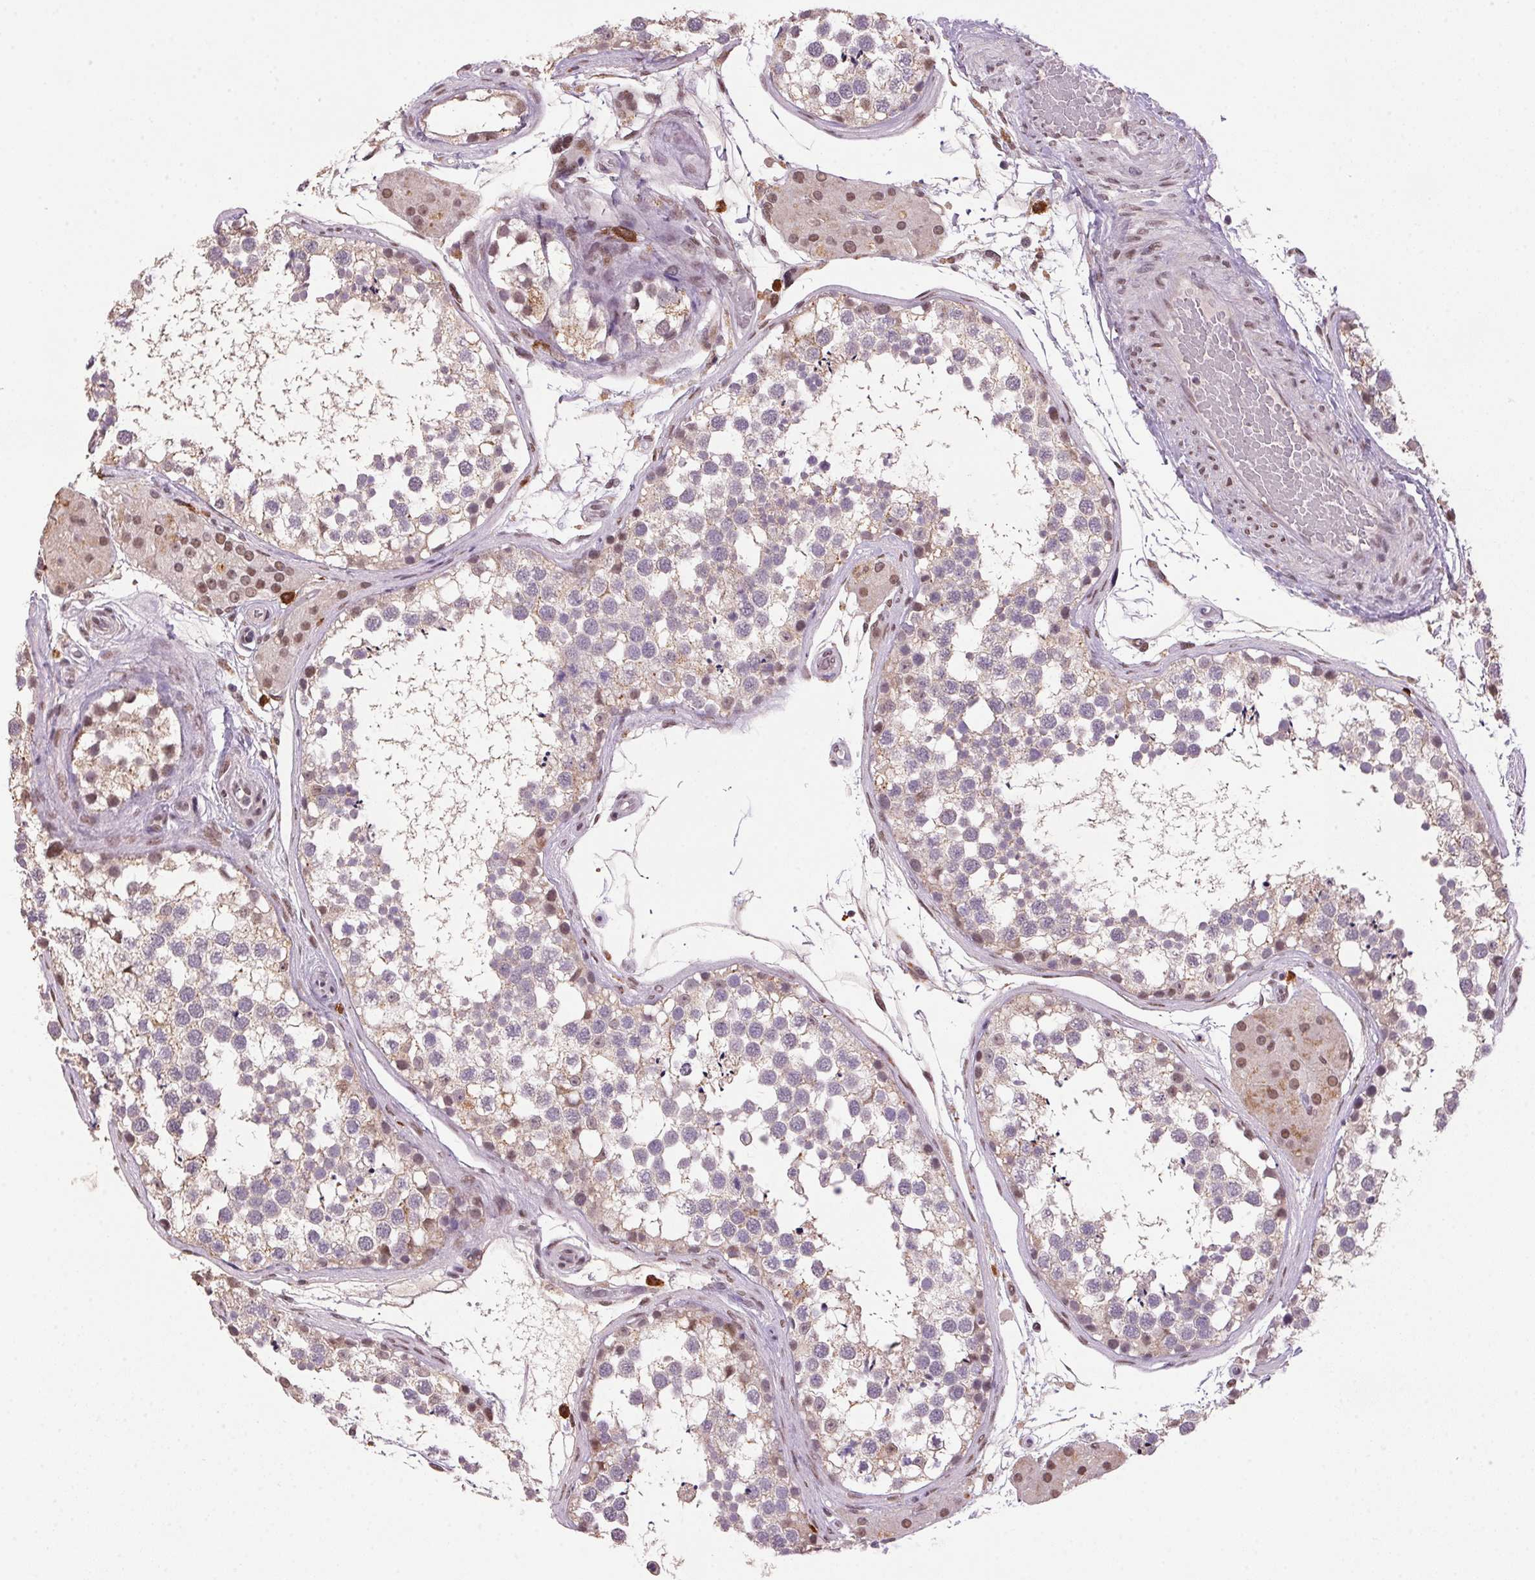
{"staining": {"intensity": "weak", "quantity": "25%-75%", "location": "nuclear"}, "tissue": "testis", "cell_type": "Cells in seminiferous ducts", "image_type": "normal", "snomed": [{"axis": "morphology", "description": "Normal tissue, NOS"}, {"axis": "morphology", "description": "Seminoma, NOS"}, {"axis": "topography", "description": "Testis"}], "caption": "A micrograph showing weak nuclear expression in approximately 25%-75% of cells in seminiferous ducts in normal testis, as visualized by brown immunohistochemical staining.", "gene": "ZBTB4", "patient": {"sex": "male", "age": 65}}